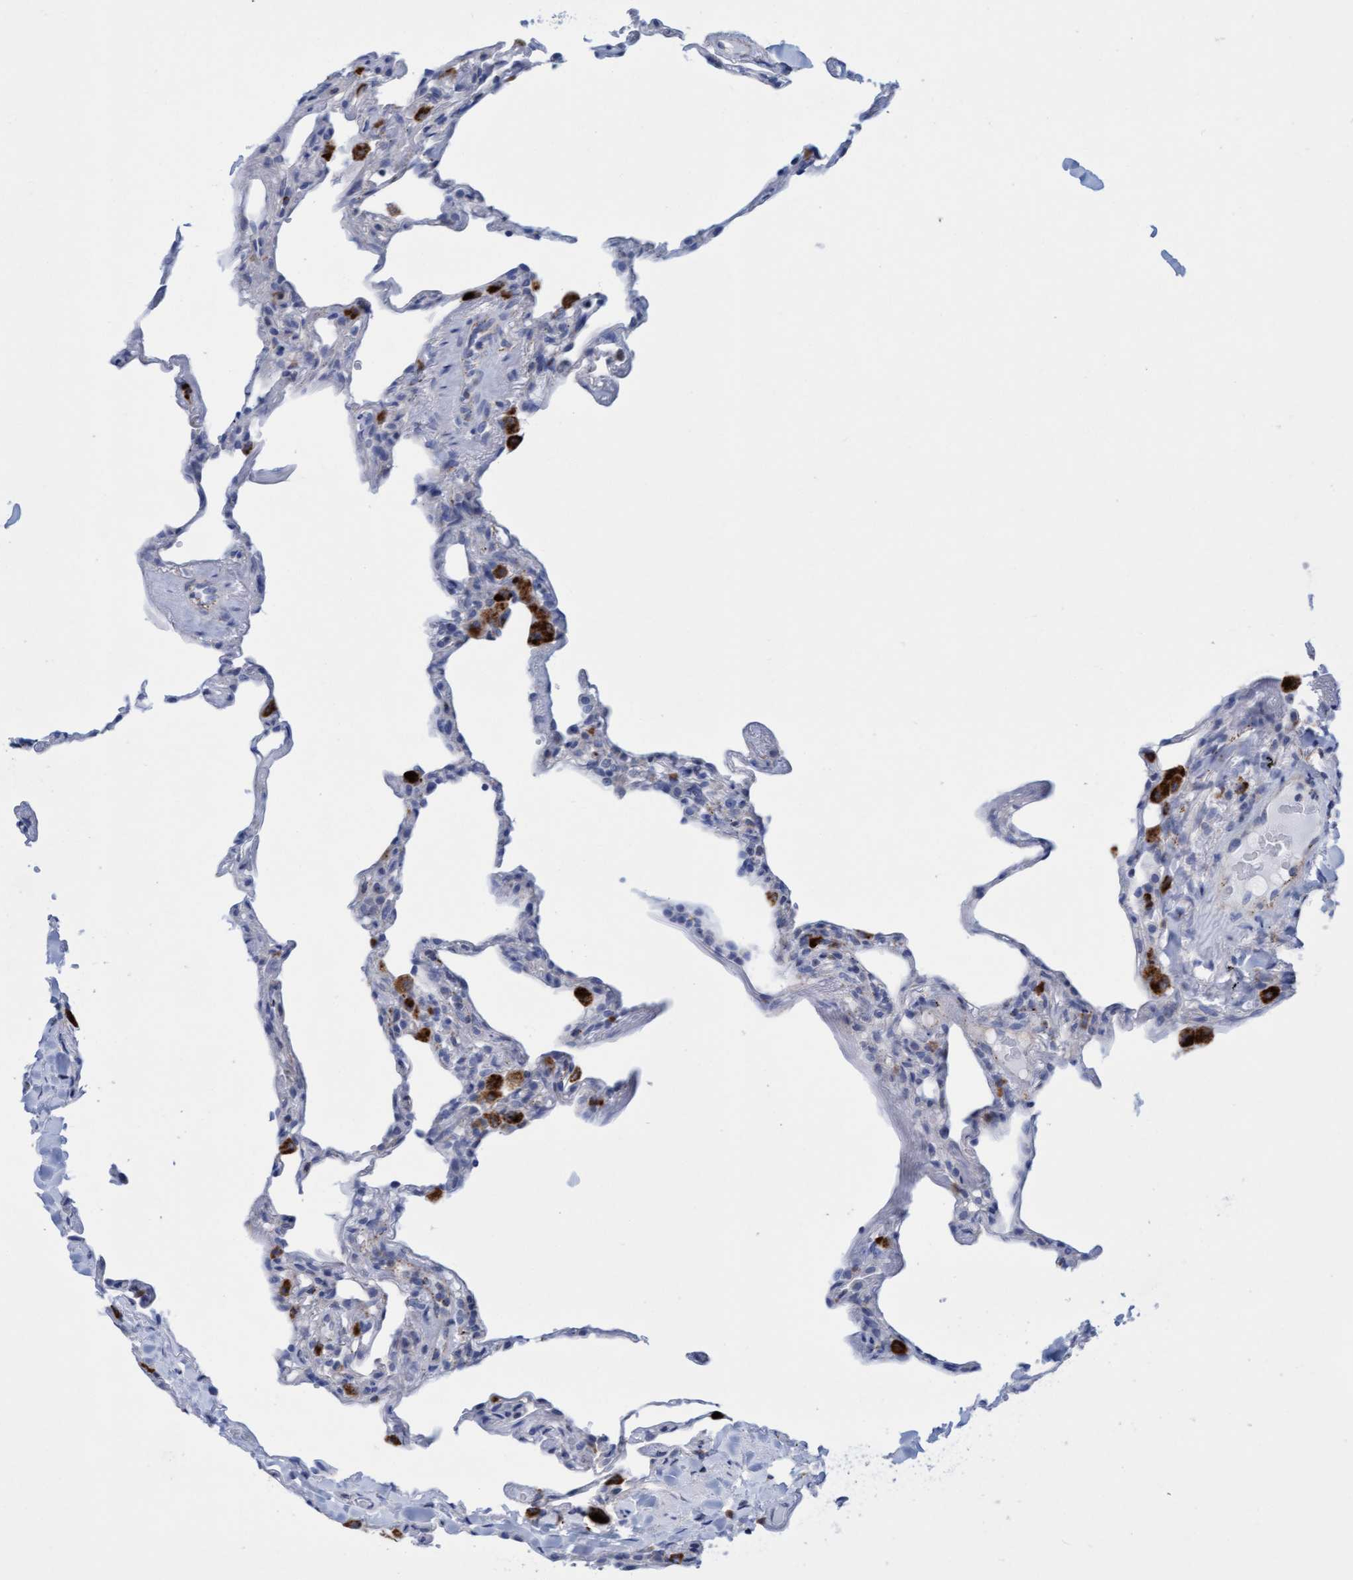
{"staining": {"intensity": "negative", "quantity": "none", "location": "none"}, "tissue": "lung", "cell_type": "Alveolar cells", "image_type": "normal", "snomed": [{"axis": "morphology", "description": "Normal tissue, NOS"}, {"axis": "topography", "description": "Lung"}], "caption": "A histopathology image of human lung is negative for staining in alveolar cells. Nuclei are stained in blue.", "gene": "SGSH", "patient": {"sex": "male", "age": 59}}